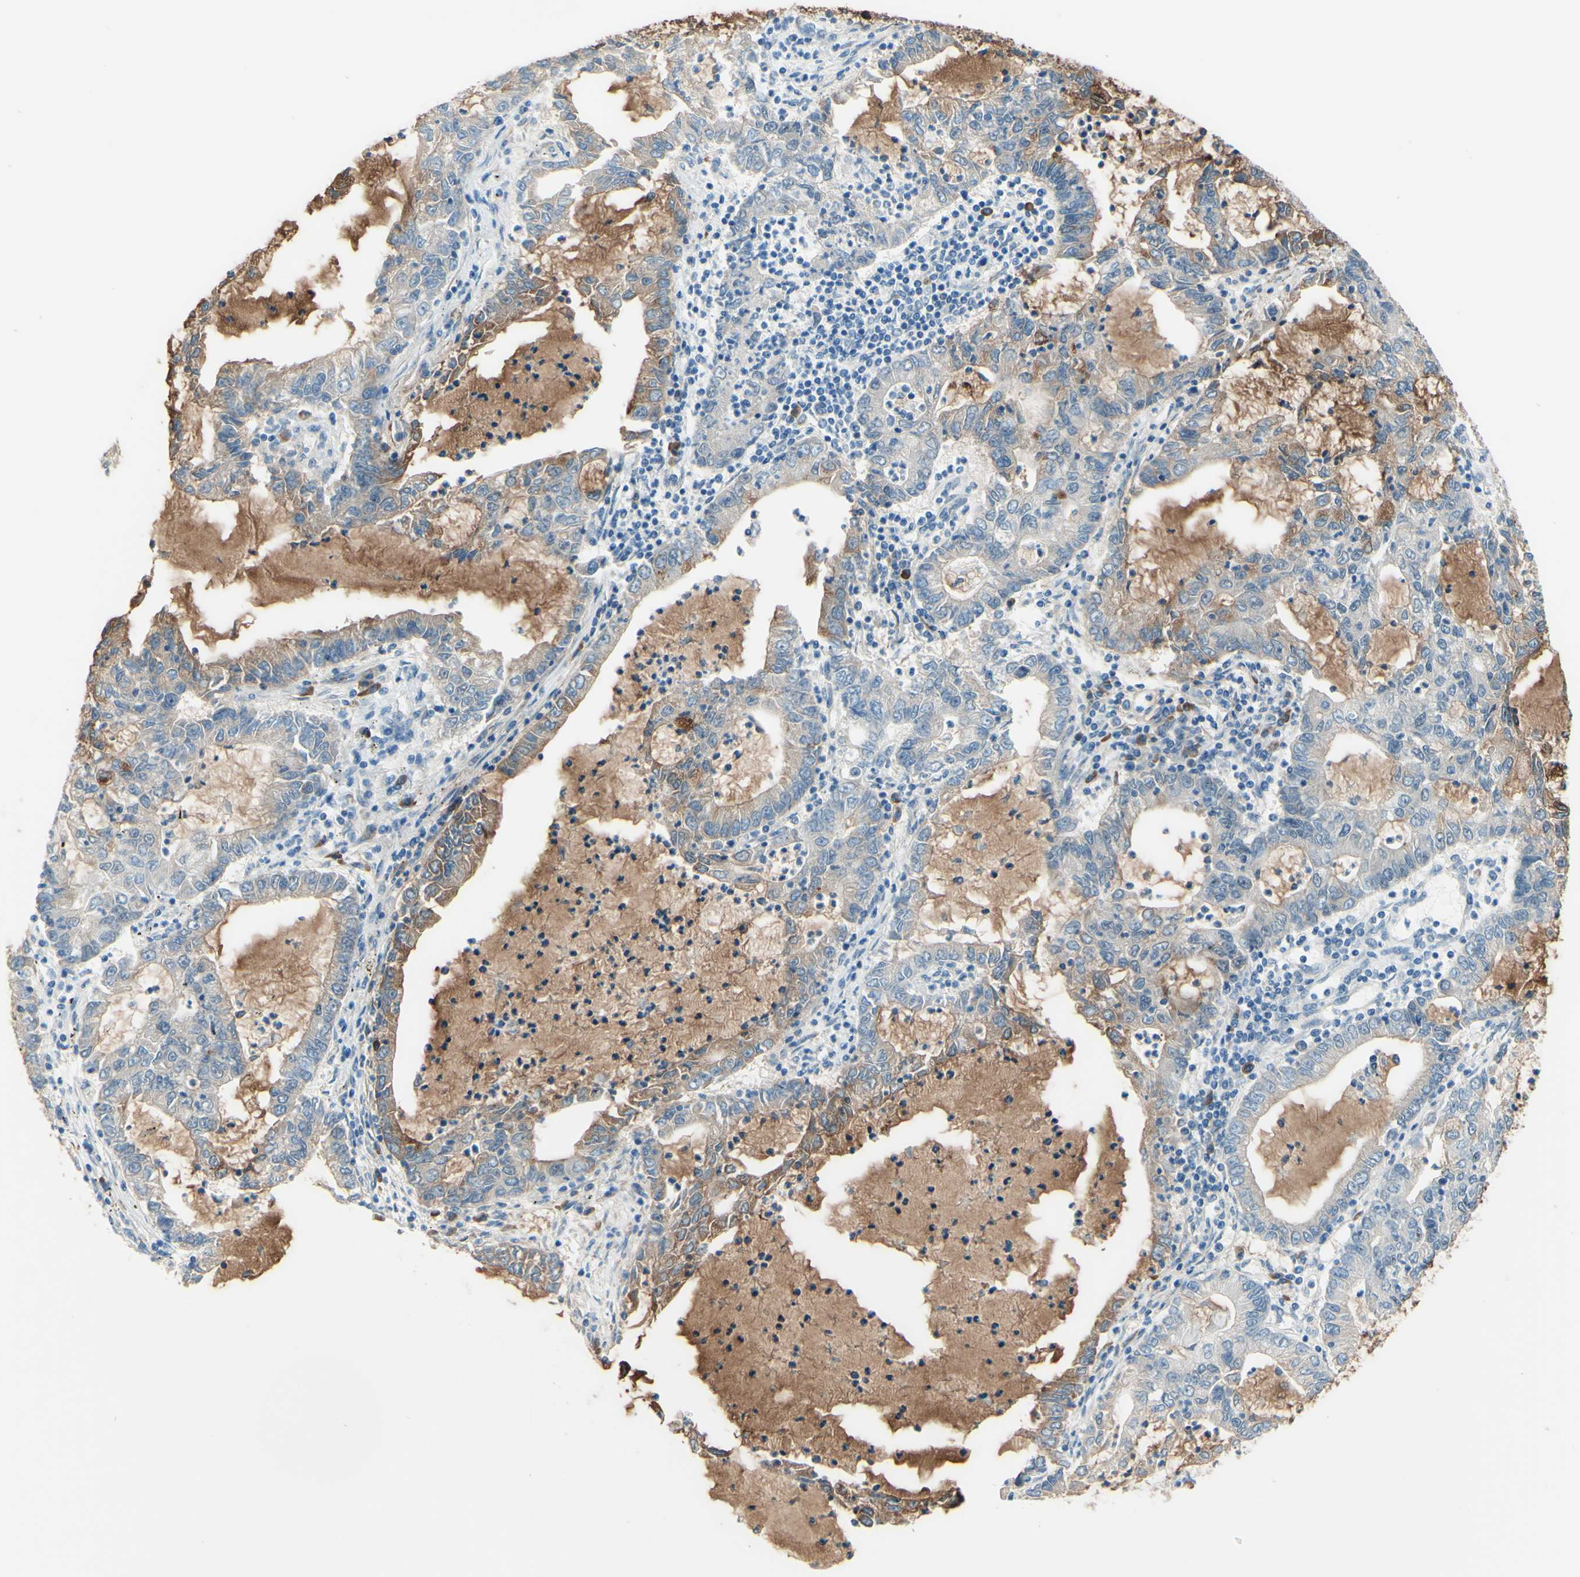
{"staining": {"intensity": "weak", "quantity": "<25%", "location": "cytoplasmic/membranous"}, "tissue": "lung cancer", "cell_type": "Tumor cells", "image_type": "cancer", "snomed": [{"axis": "morphology", "description": "Adenocarcinoma, NOS"}, {"axis": "topography", "description": "Lung"}], "caption": "Human adenocarcinoma (lung) stained for a protein using IHC demonstrates no positivity in tumor cells.", "gene": "PASD1", "patient": {"sex": "female", "age": 51}}